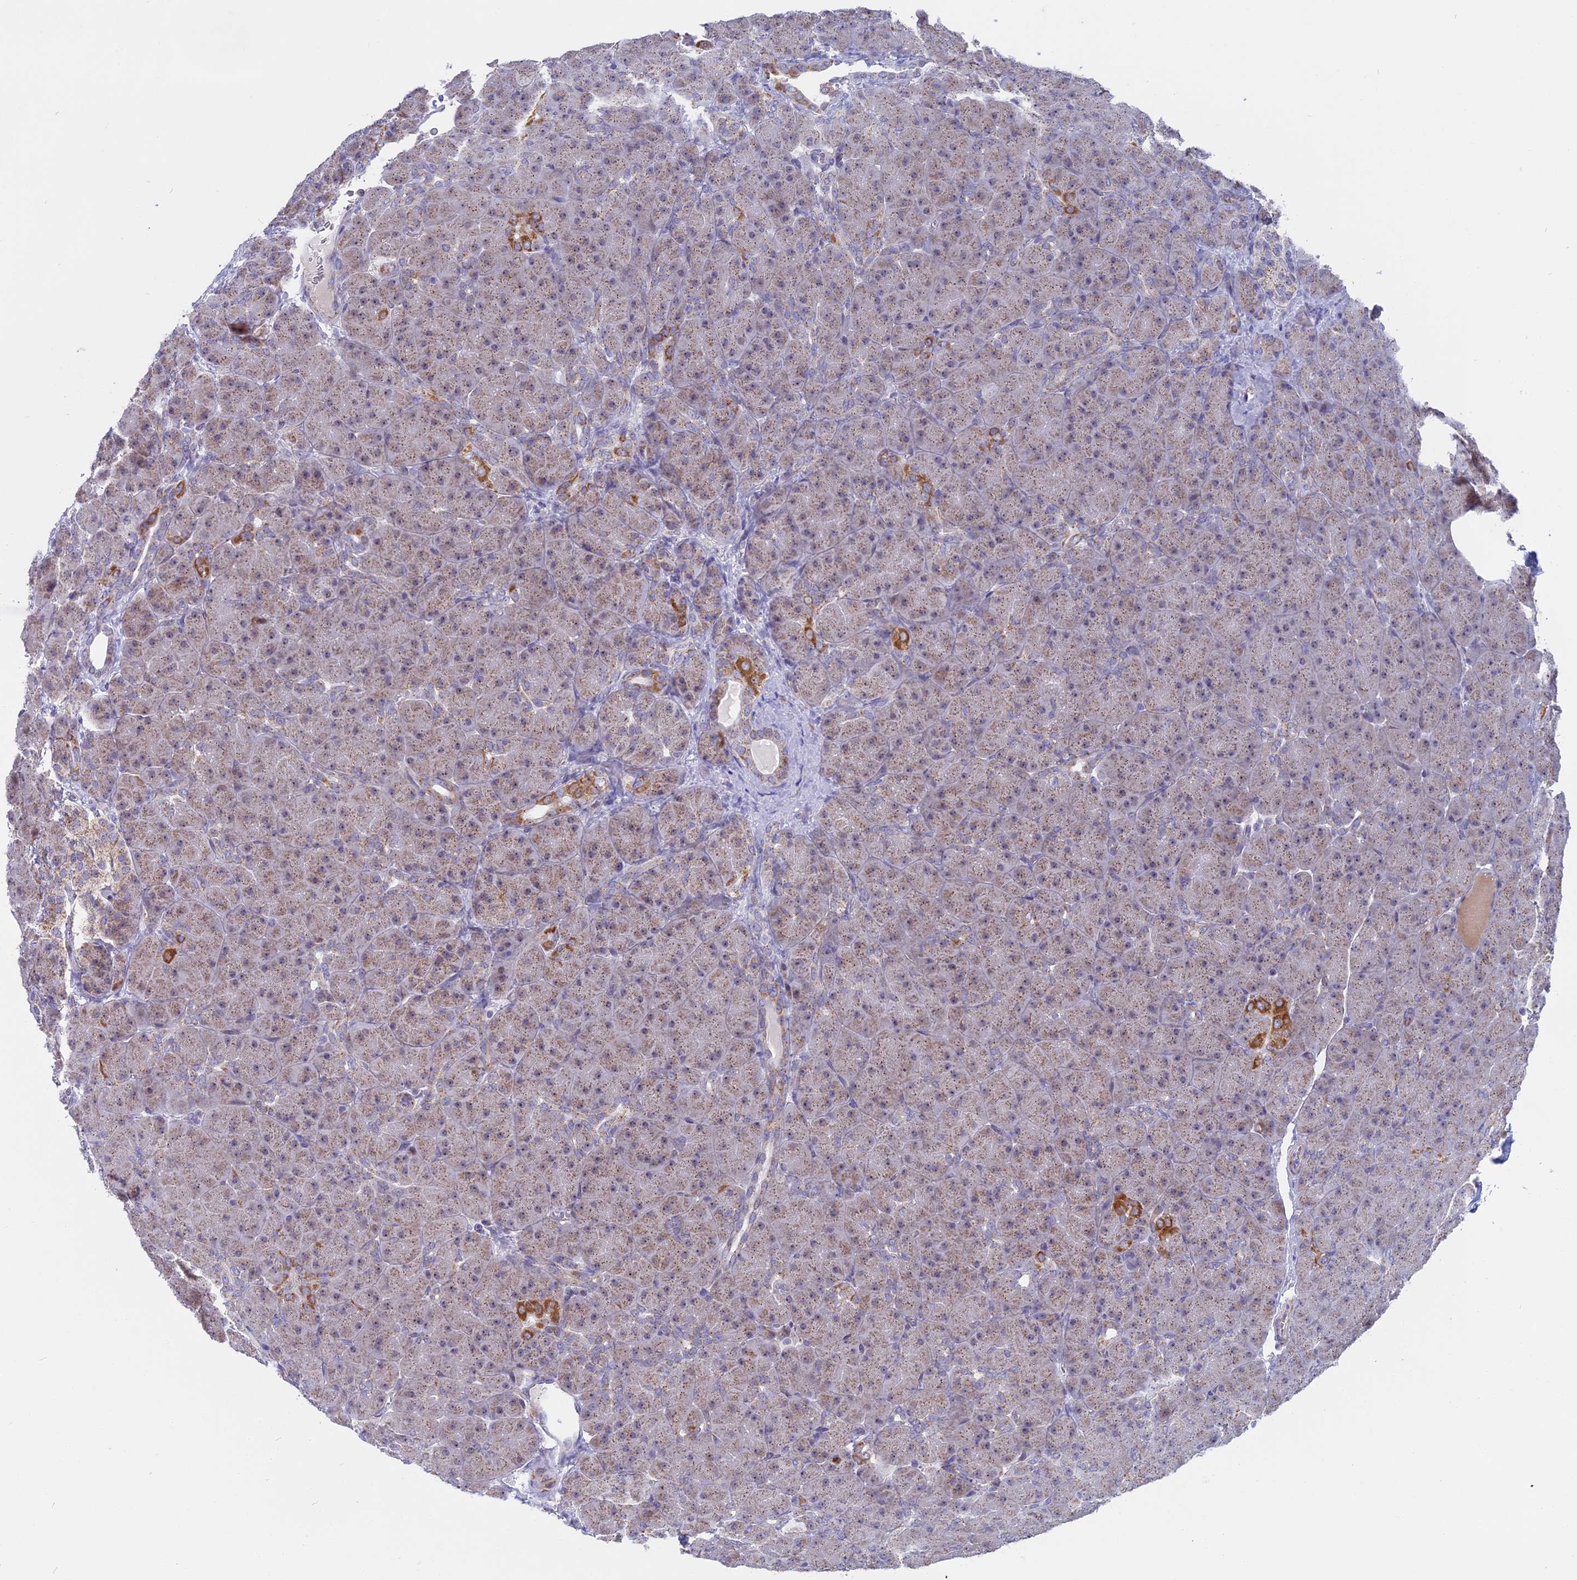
{"staining": {"intensity": "moderate", "quantity": "<25%", "location": "cytoplasmic/membranous"}, "tissue": "pancreas", "cell_type": "Exocrine glandular cells", "image_type": "normal", "snomed": [{"axis": "morphology", "description": "Normal tissue, NOS"}, {"axis": "topography", "description": "Pancreas"}], "caption": "Unremarkable pancreas exhibits moderate cytoplasmic/membranous expression in approximately <25% of exocrine glandular cells (Stains: DAB in brown, nuclei in blue, Microscopy: brightfield microscopy at high magnification)..", "gene": "DTWD1", "patient": {"sex": "male", "age": 66}}